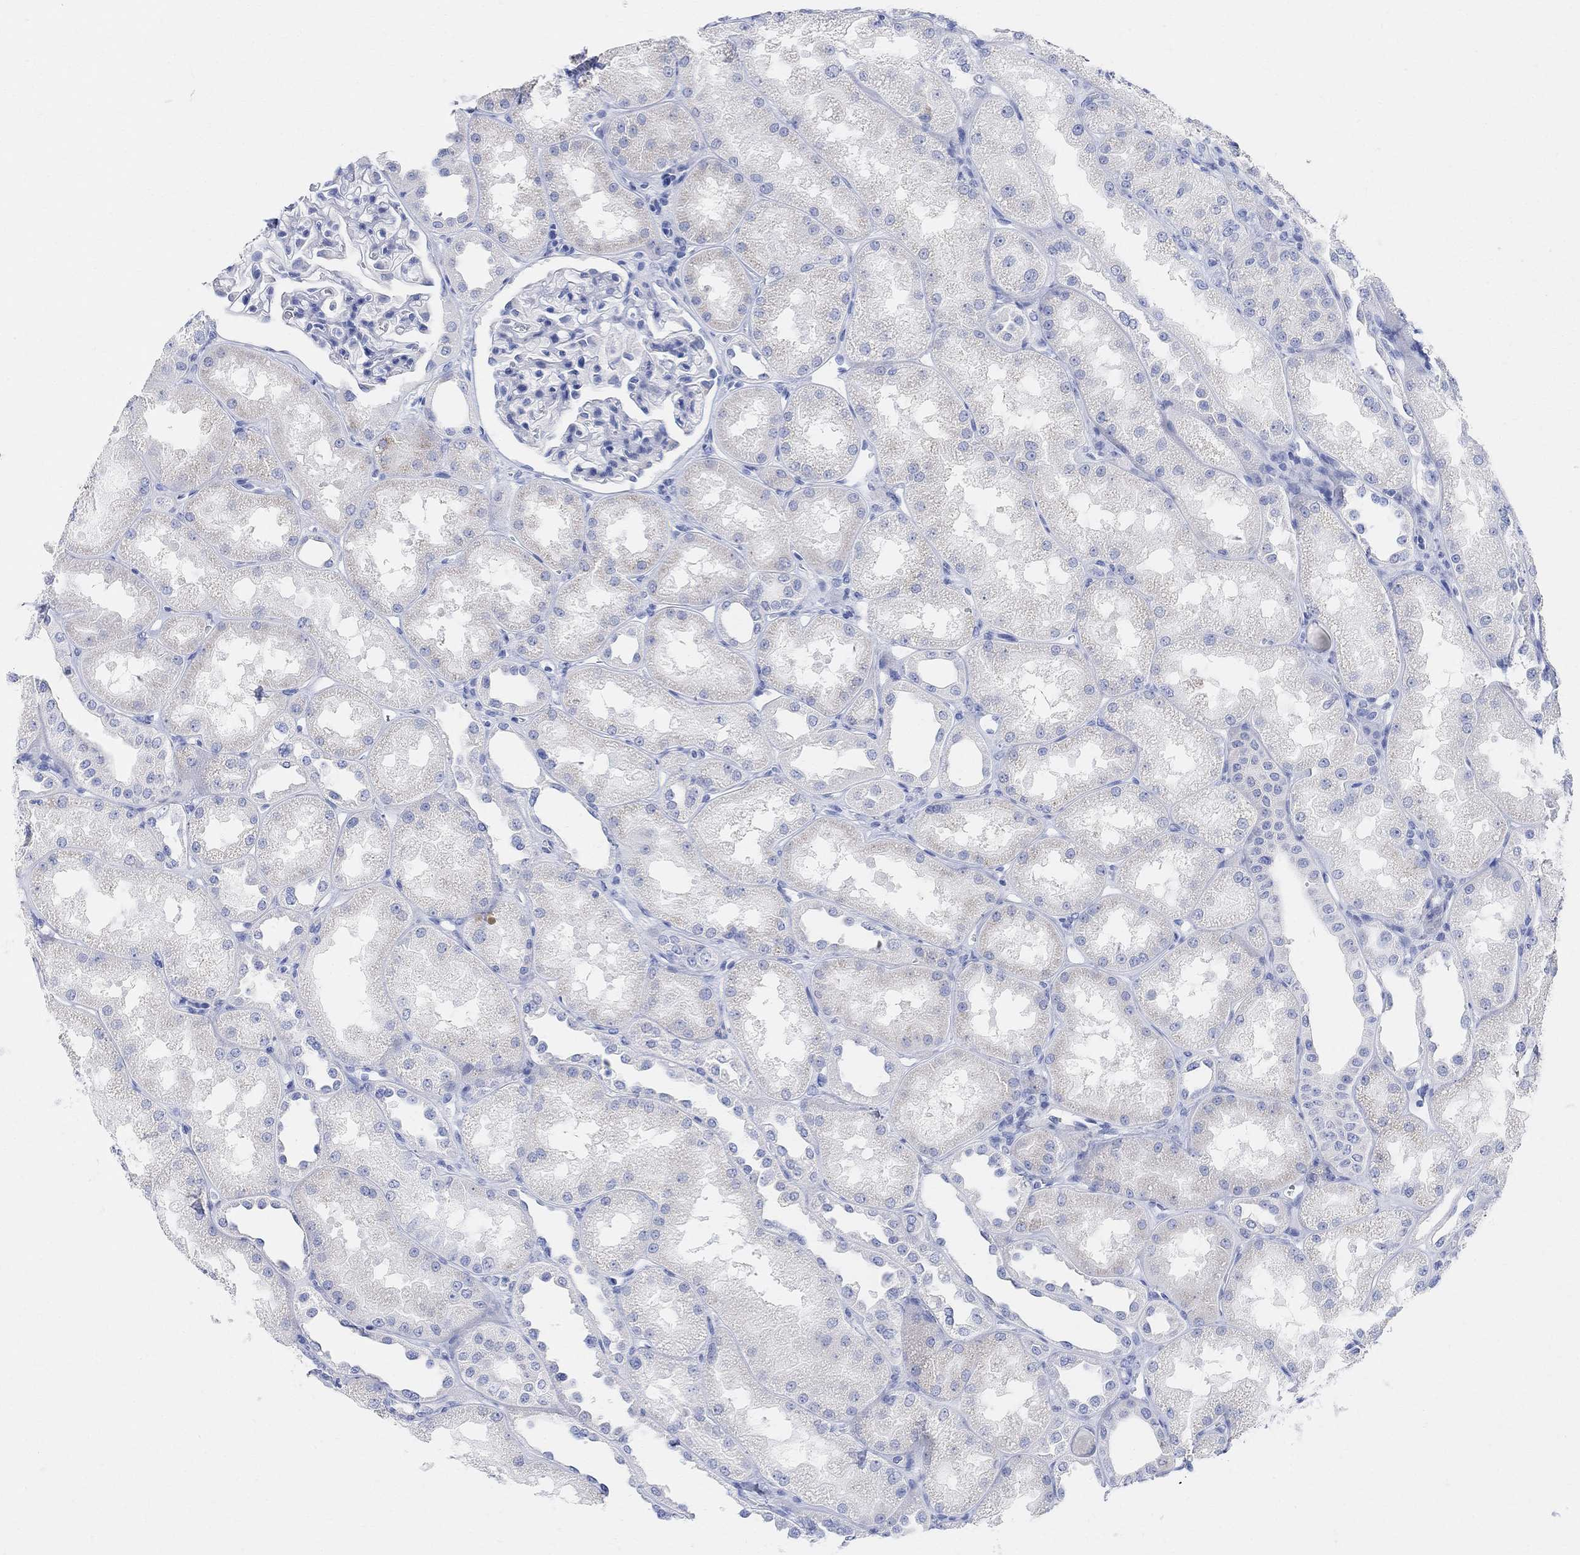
{"staining": {"intensity": "negative", "quantity": "none", "location": "none"}, "tissue": "kidney", "cell_type": "Cells in glomeruli", "image_type": "normal", "snomed": [{"axis": "morphology", "description": "Normal tissue, NOS"}, {"axis": "topography", "description": "Kidney"}], "caption": "Immunohistochemistry (IHC) histopathology image of normal kidney: human kidney stained with DAB reveals no significant protein positivity in cells in glomeruli. (DAB IHC with hematoxylin counter stain).", "gene": "RETNLB", "patient": {"sex": "male", "age": 61}}